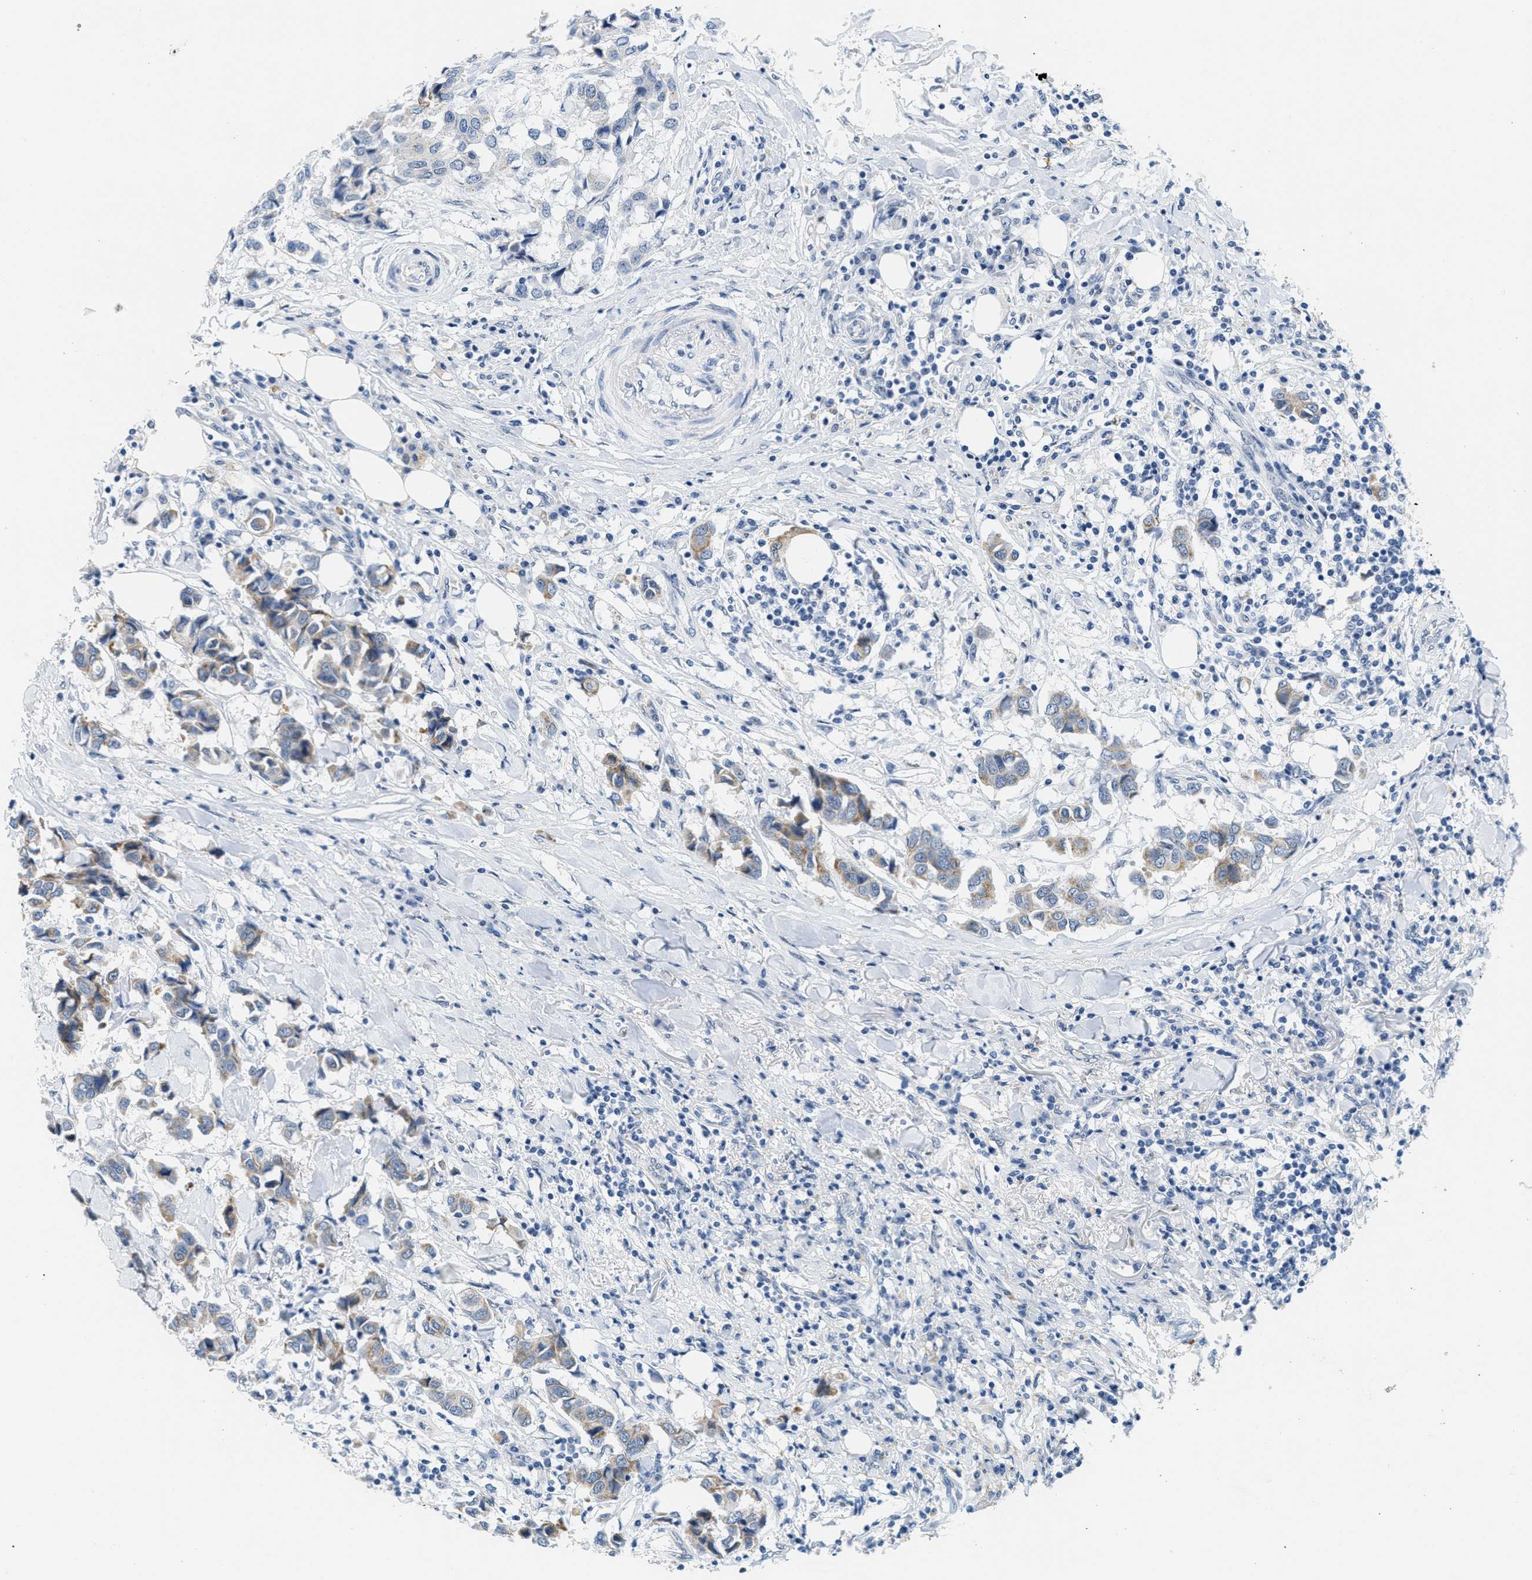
{"staining": {"intensity": "moderate", "quantity": "<25%", "location": "cytoplasmic/membranous"}, "tissue": "breast cancer", "cell_type": "Tumor cells", "image_type": "cancer", "snomed": [{"axis": "morphology", "description": "Duct carcinoma"}, {"axis": "topography", "description": "Breast"}], "caption": "Protein staining displays moderate cytoplasmic/membranous expression in approximately <25% of tumor cells in breast infiltrating ductal carcinoma.", "gene": "HS3ST2", "patient": {"sex": "female", "age": 80}}